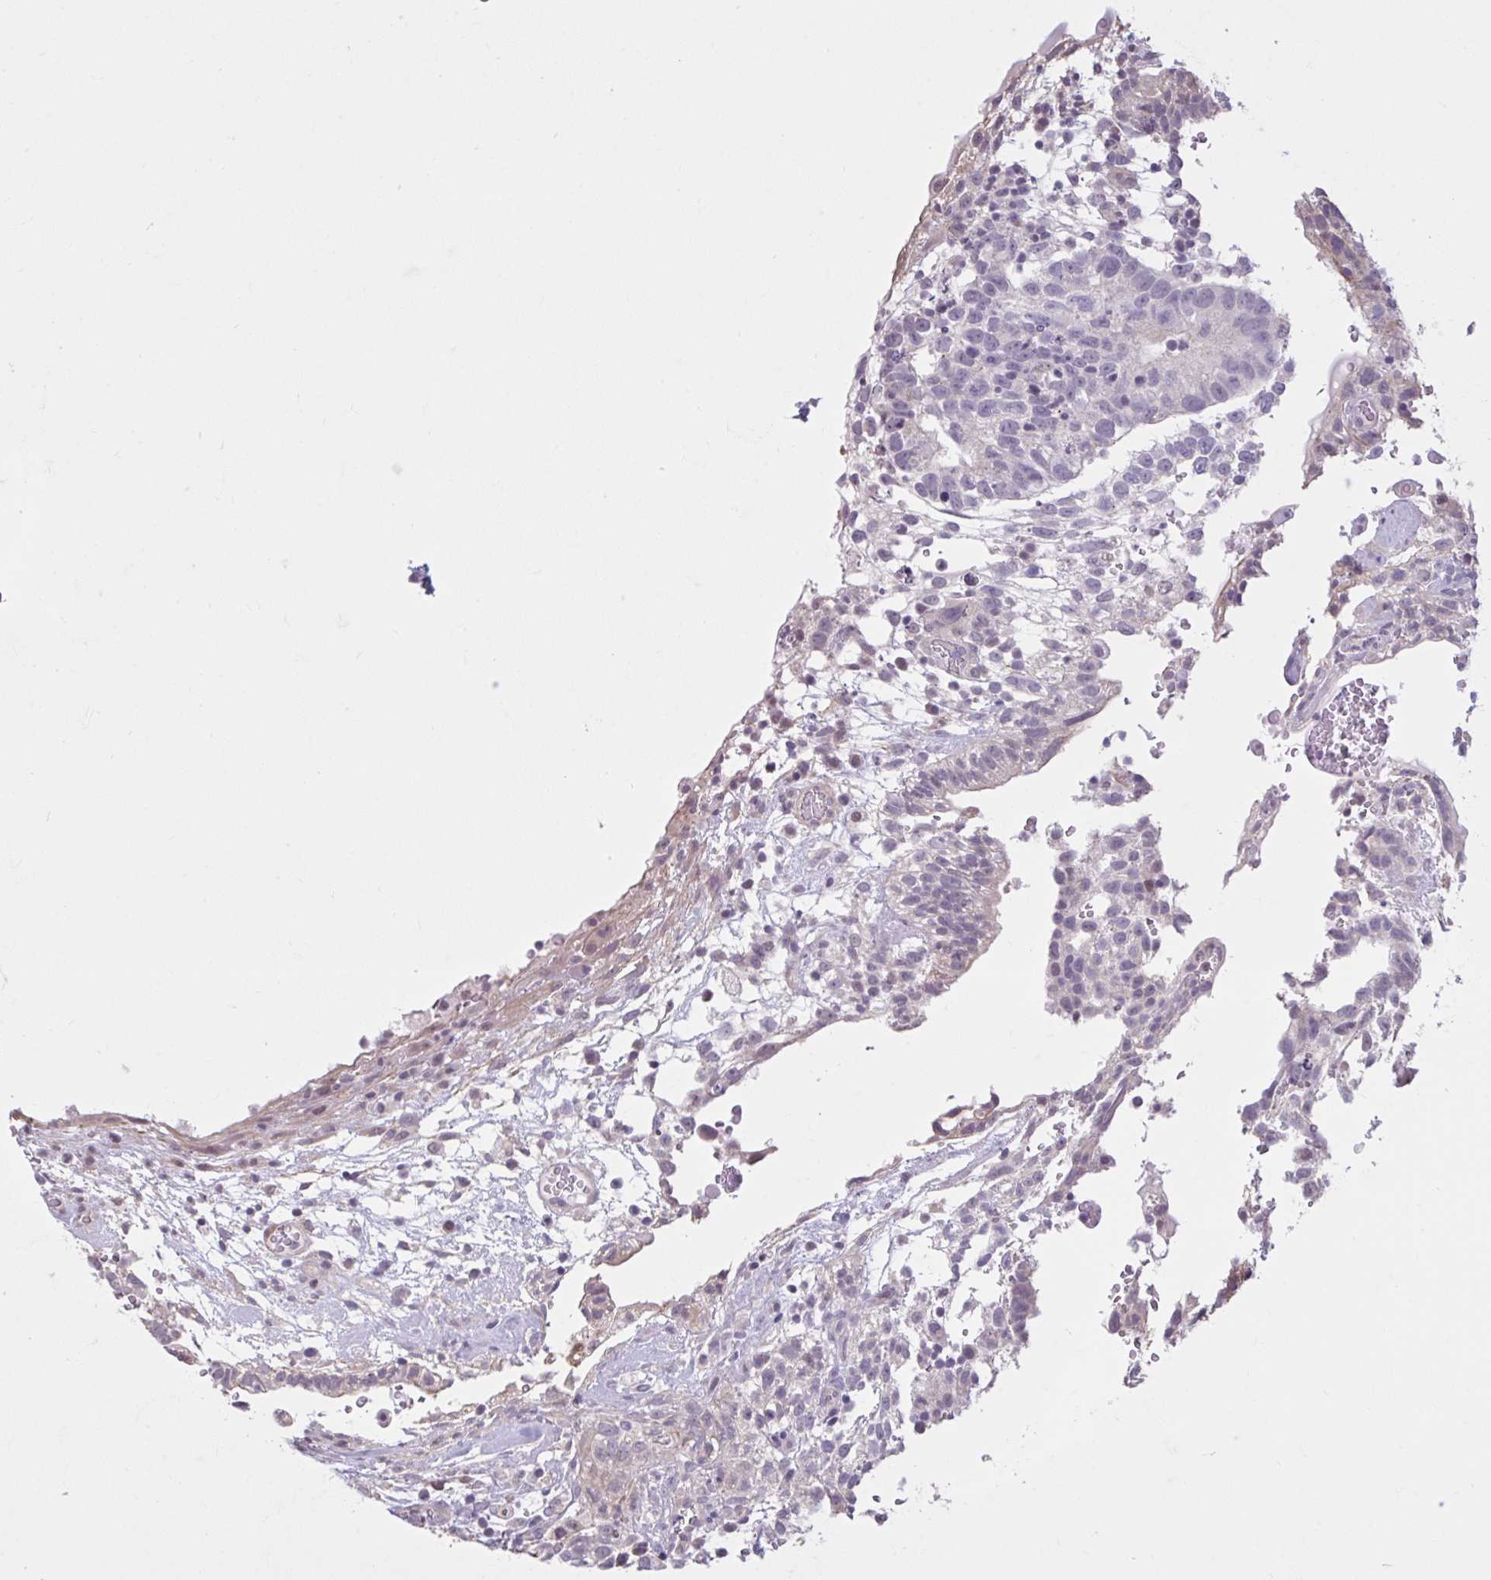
{"staining": {"intensity": "negative", "quantity": "none", "location": "none"}, "tissue": "testis cancer", "cell_type": "Tumor cells", "image_type": "cancer", "snomed": [{"axis": "morphology", "description": "Carcinoma, Embryonal, NOS"}, {"axis": "topography", "description": "Testis"}], "caption": "Immunohistochemistry (IHC) of testis cancer demonstrates no expression in tumor cells.", "gene": "CDH19", "patient": {"sex": "male", "age": 32}}